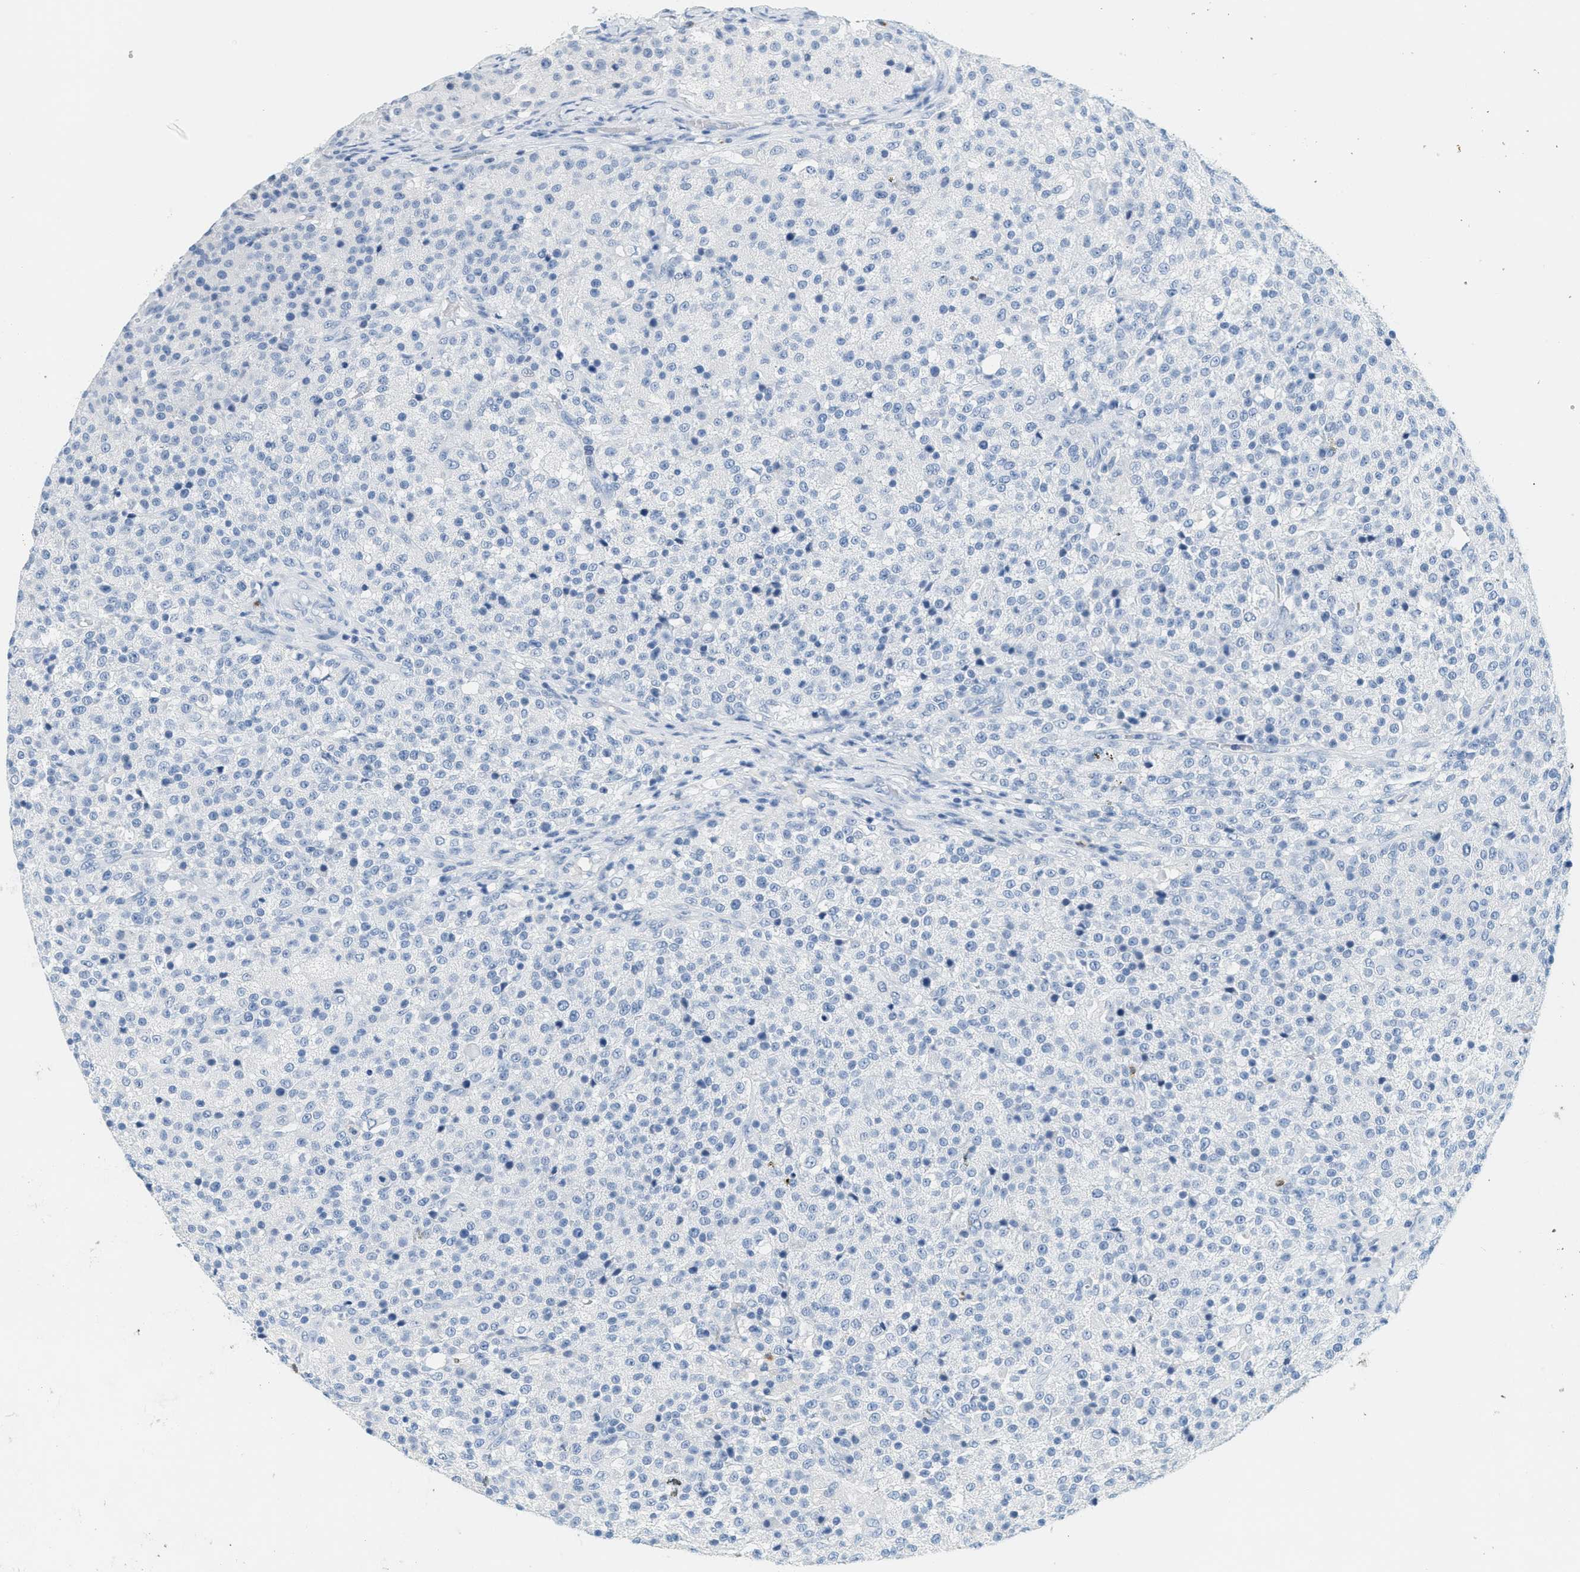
{"staining": {"intensity": "negative", "quantity": "none", "location": "none"}, "tissue": "testis cancer", "cell_type": "Tumor cells", "image_type": "cancer", "snomed": [{"axis": "morphology", "description": "Seminoma, NOS"}, {"axis": "topography", "description": "Testis"}], "caption": "This is a histopathology image of immunohistochemistry (IHC) staining of testis cancer (seminoma), which shows no expression in tumor cells. The staining is performed using DAB brown chromogen with nuclei counter-stained in using hematoxylin.", "gene": "LCN2", "patient": {"sex": "male", "age": 59}}